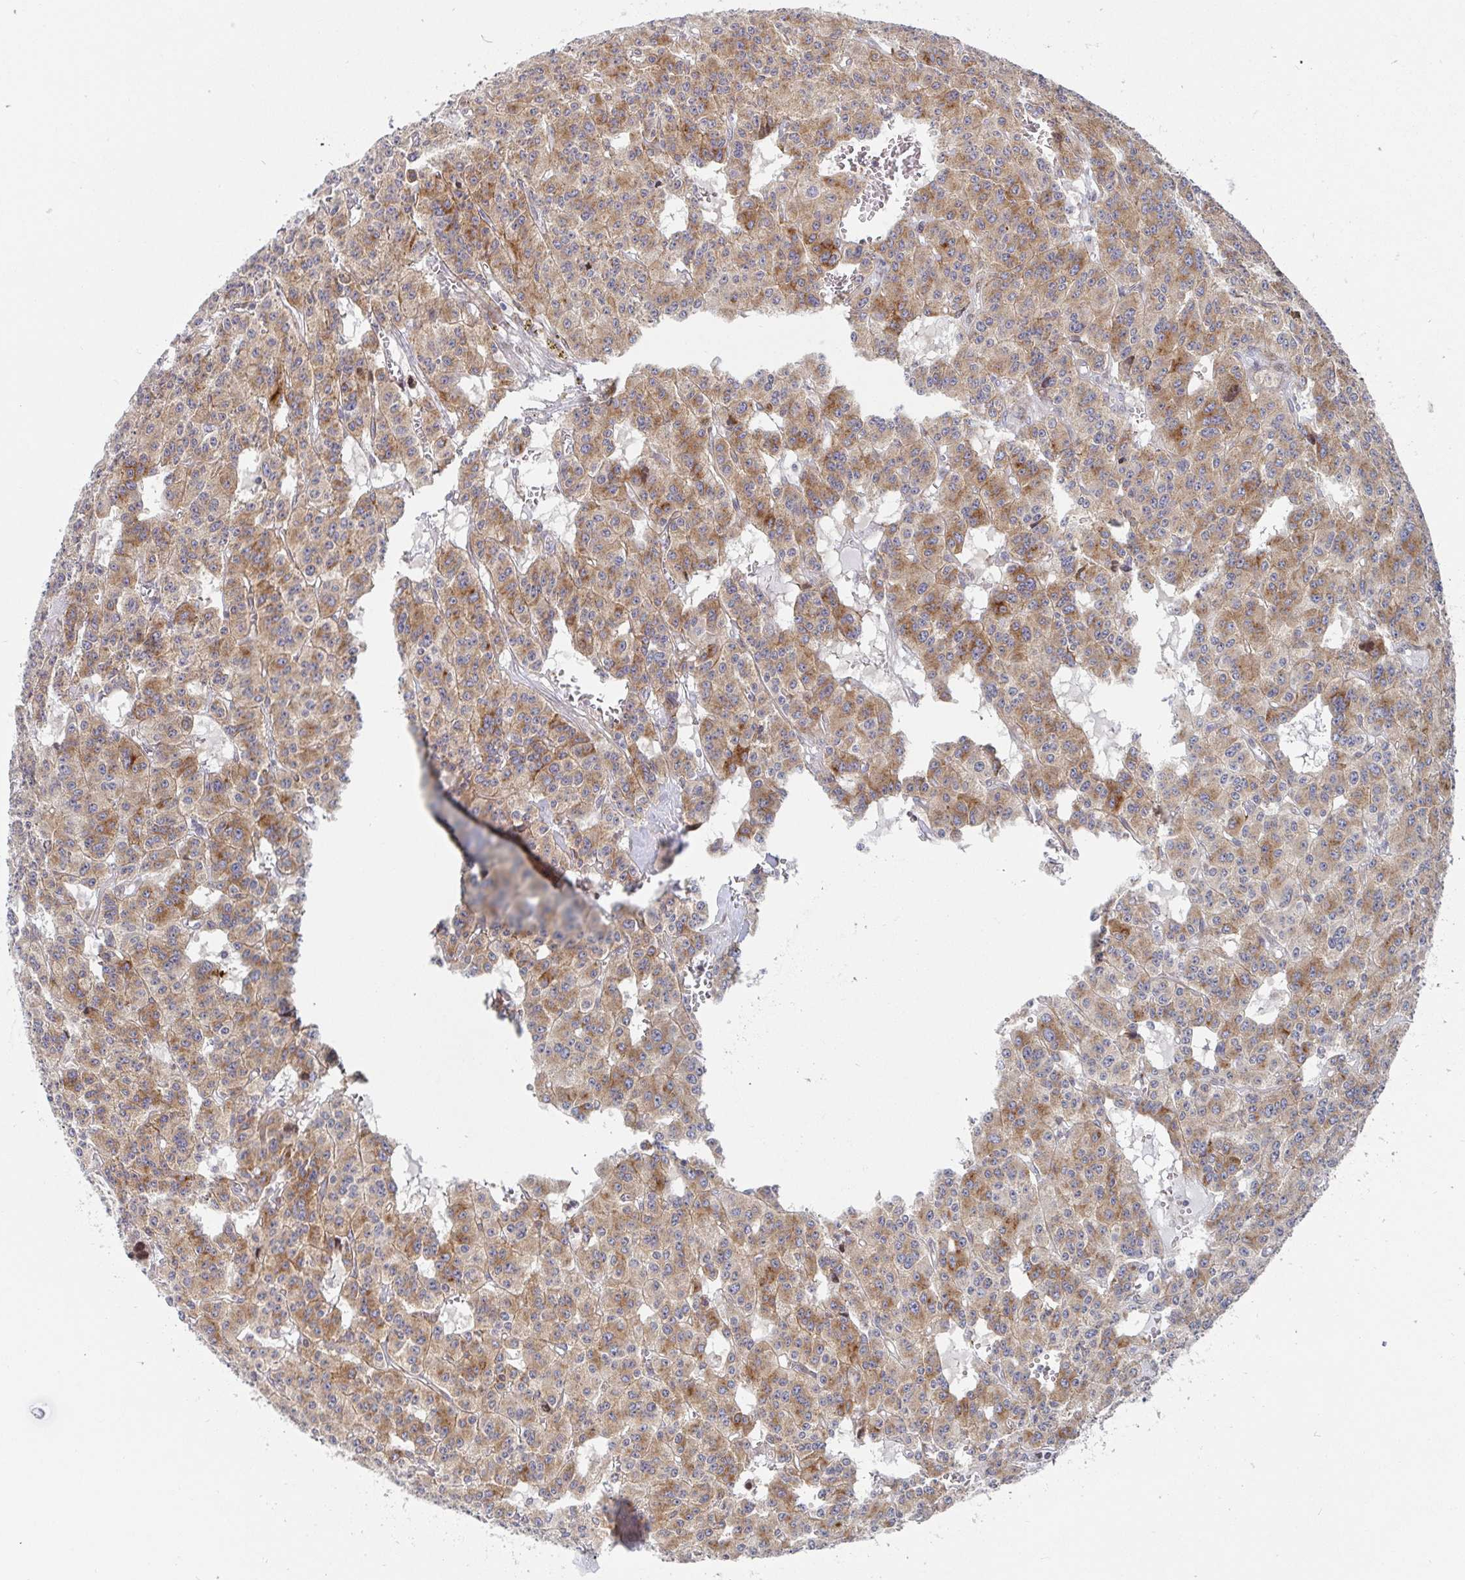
{"staining": {"intensity": "moderate", "quantity": ">75%", "location": "cytoplasmic/membranous"}, "tissue": "carcinoid", "cell_type": "Tumor cells", "image_type": "cancer", "snomed": [{"axis": "morphology", "description": "Carcinoid, malignant, NOS"}, {"axis": "topography", "description": "Lung"}], "caption": "A micrograph showing moderate cytoplasmic/membranous positivity in approximately >75% of tumor cells in carcinoid, as visualized by brown immunohistochemical staining.", "gene": "STARD8", "patient": {"sex": "female", "age": 71}}